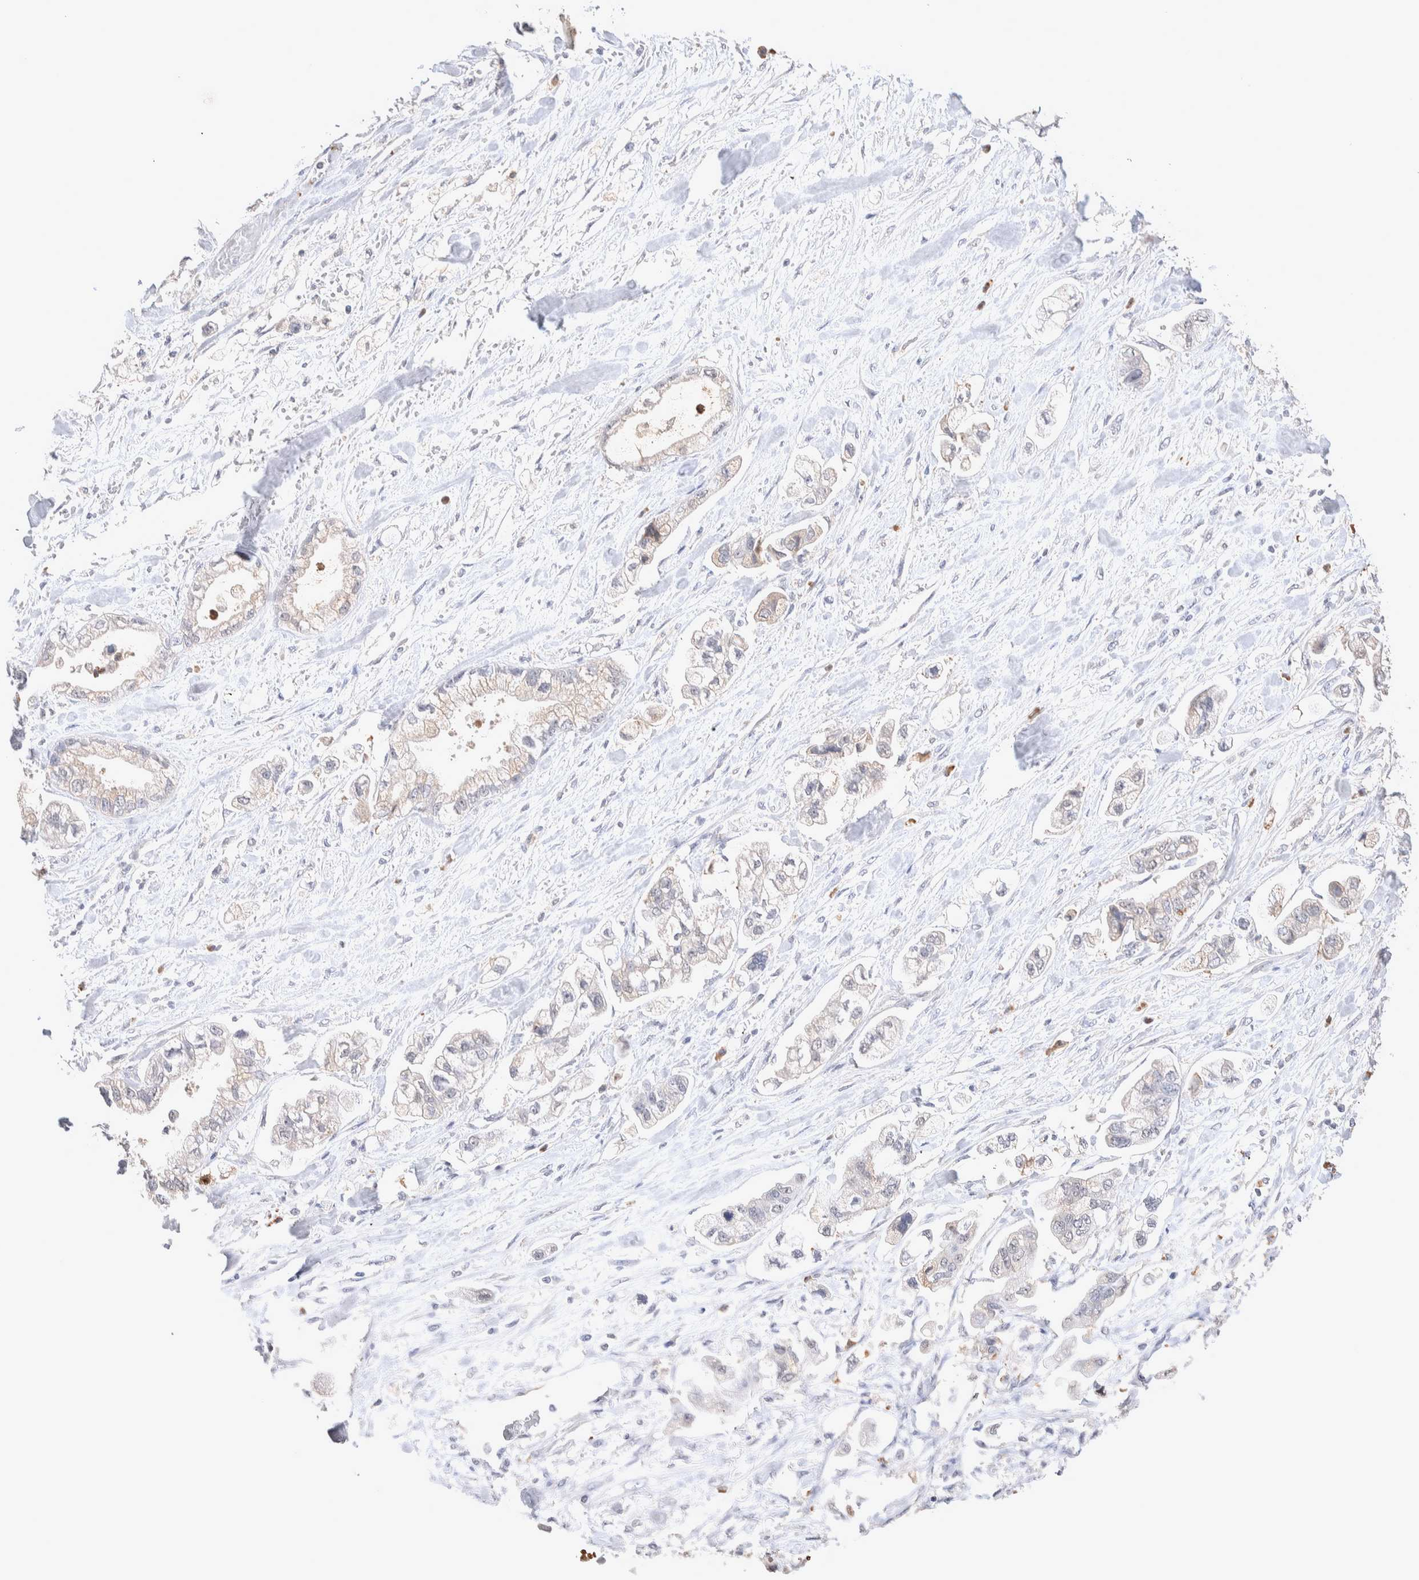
{"staining": {"intensity": "weak", "quantity": "<25%", "location": "cytoplasmic/membranous"}, "tissue": "stomach cancer", "cell_type": "Tumor cells", "image_type": "cancer", "snomed": [{"axis": "morphology", "description": "Normal tissue, NOS"}, {"axis": "morphology", "description": "Adenocarcinoma, NOS"}, {"axis": "topography", "description": "Stomach"}], "caption": "This is a micrograph of immunohistochemistry (IHC) staining of stomach adenocarcinoma, which shows no staining in tumor cells.", "gene": "FFAR2", "patient": {"sex": "male", "age": 62}}